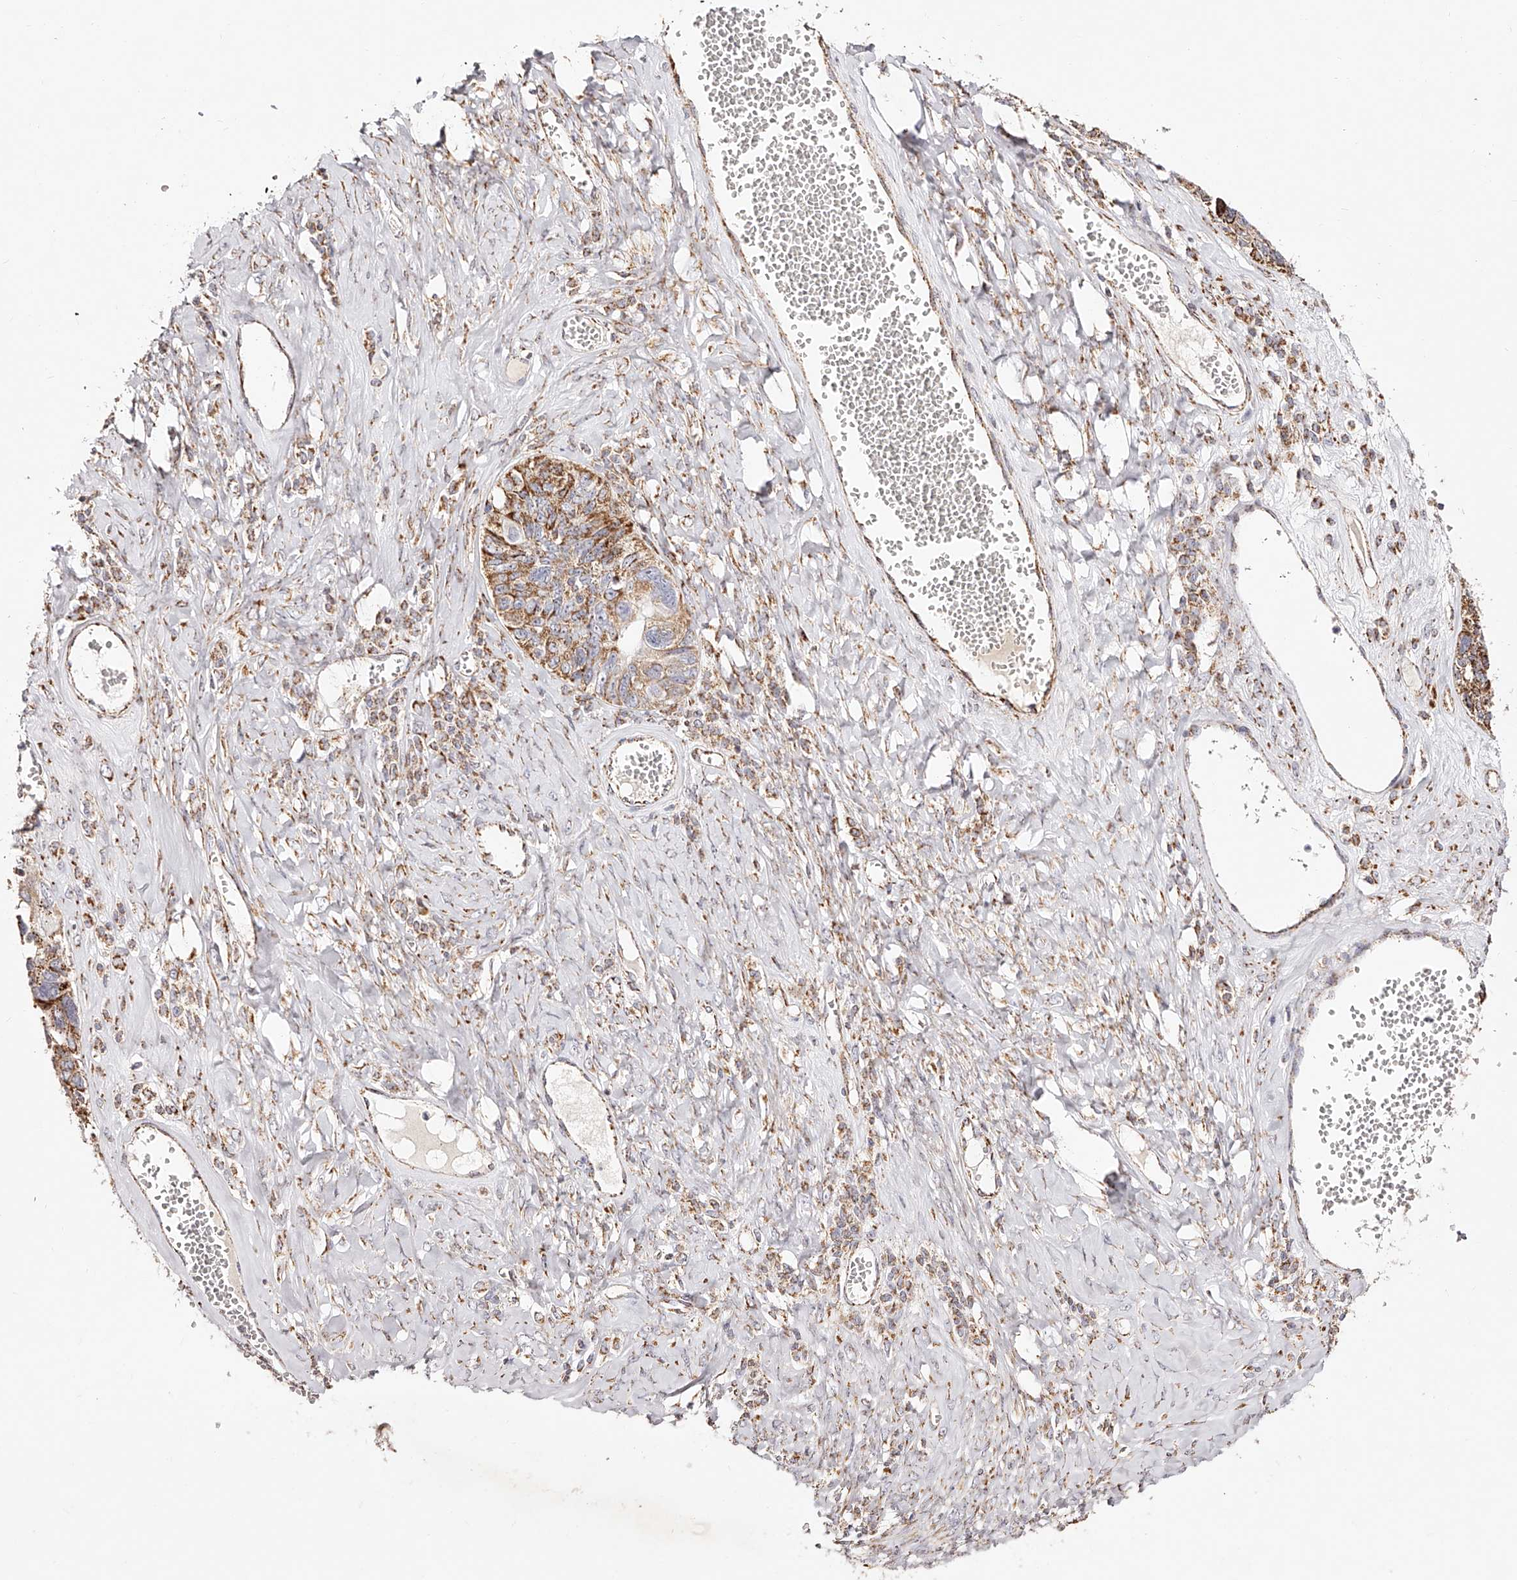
{"staining": {"intensity": "moderate", "quantity": ">75%", "location": "cytoplasmic/membranous"}, "tissue": "ovarian cancer", "cell_type": "Tumor cells", "image_type": "cancer", "snomed": [{"axis": "morphology", "description": "Cystadenocarcinoma, serous, NOS"}, {"axis": "topography", "description": "Ovary"}], "caption": "This micrograph shows IHC staining of serous cystadenocarcinoma (ovarian), with medium moderate cytoplasmic/membranous positivity in approximately >75% of tumor cells.", "gene": "NDUFV3", "patient": {"sex": "female", "age": 79}}